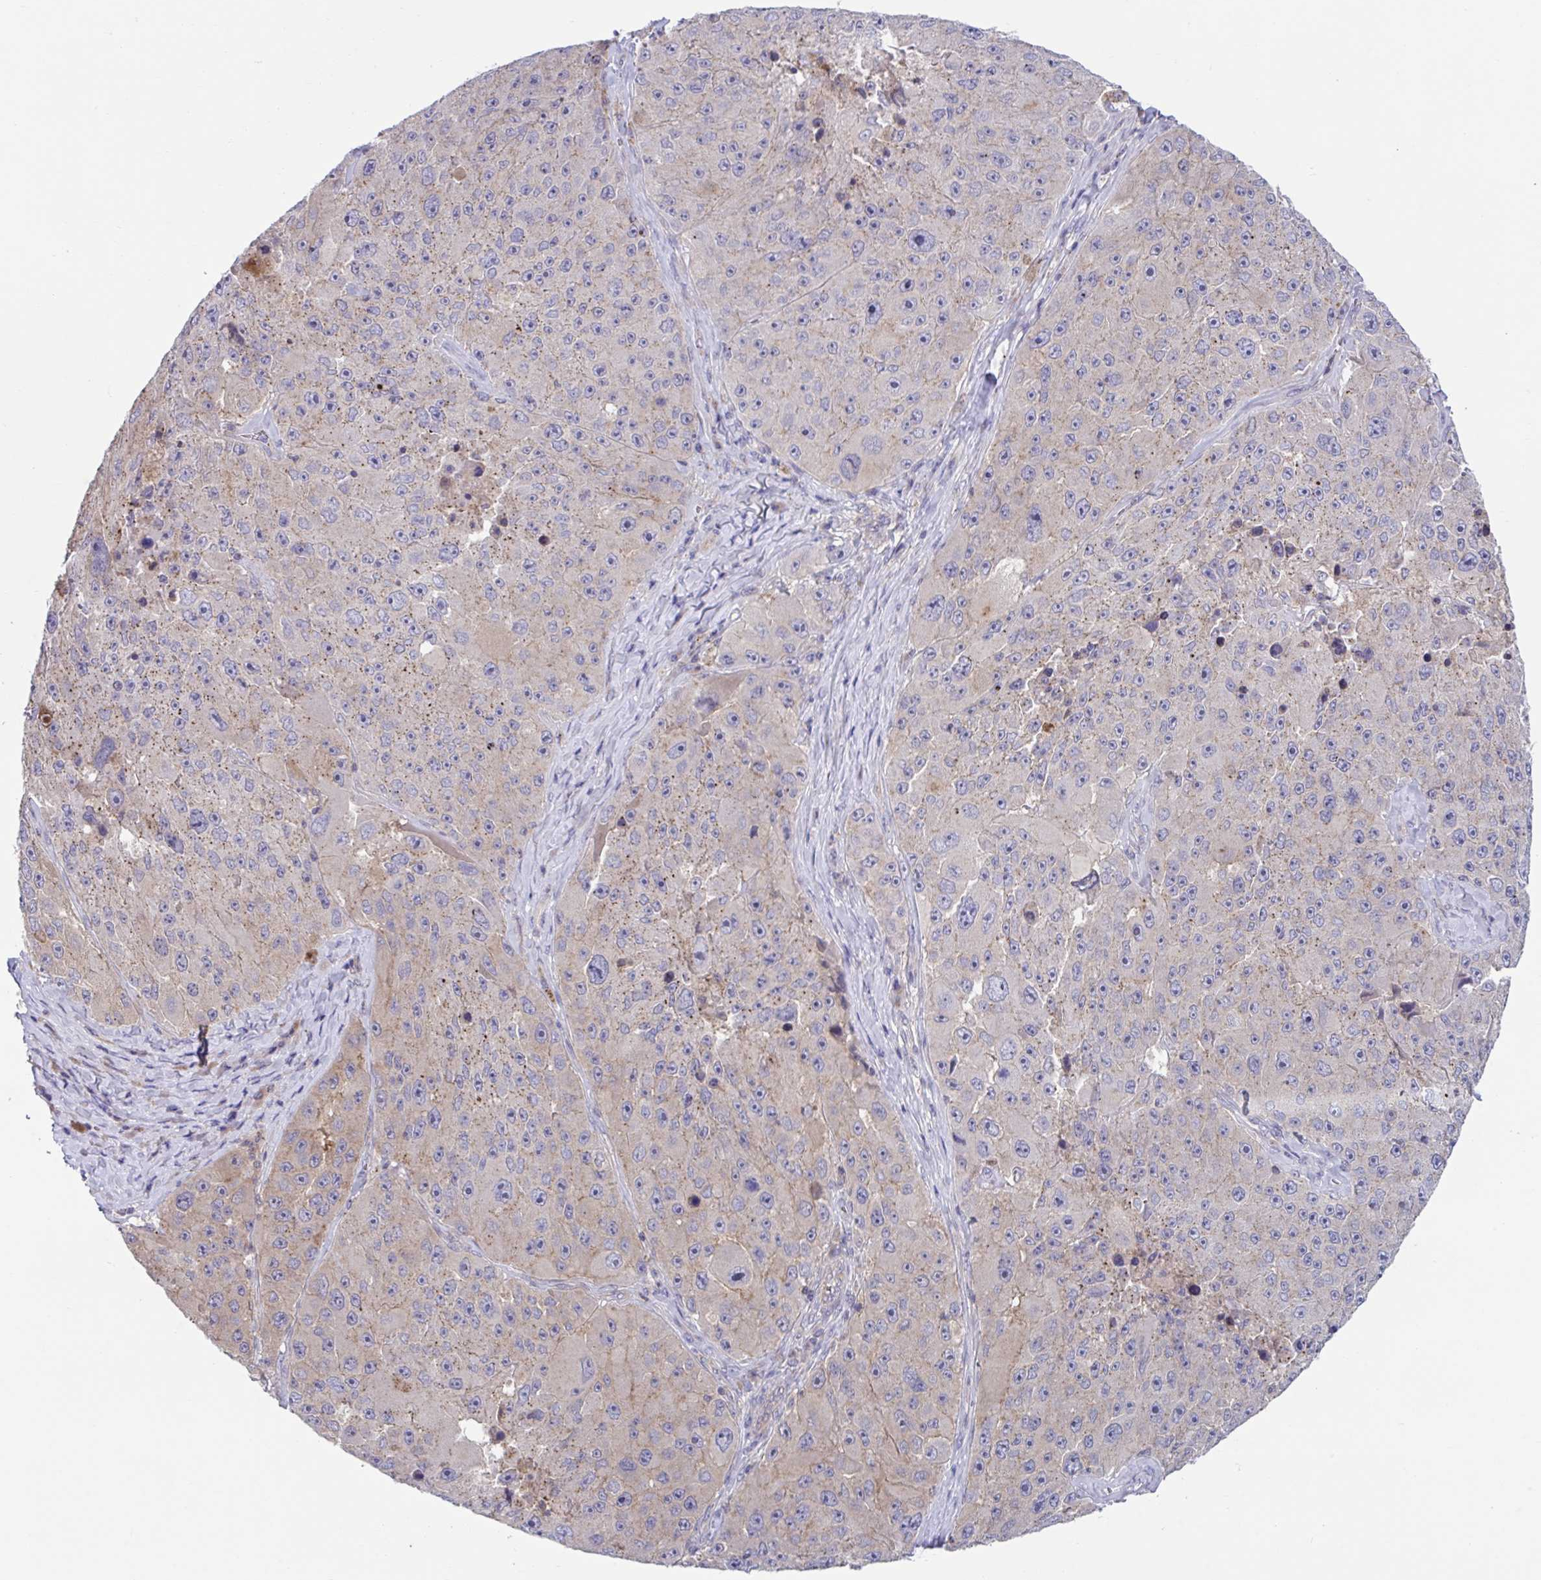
{"staining": {"intensity": "weak", "quantity": "<25%", "location": "cytoplasmic/membranous"}, "tissue": "melanoma", "cell_type": "Tumor cells", "image_type": "cancer", "snomed": [{"axis": "morphology", "description": "Malignant melanoma, Metastatic site"}, {"axis": "topography", "description": "Lymph node"}], "caption": "Malignant melanoma (metastatic site) stained for a protein using immunohistochemistry demonstrates no staining tumor cells.", "gene": "IST1", "patient": {"sex": "male", "age": 62}}